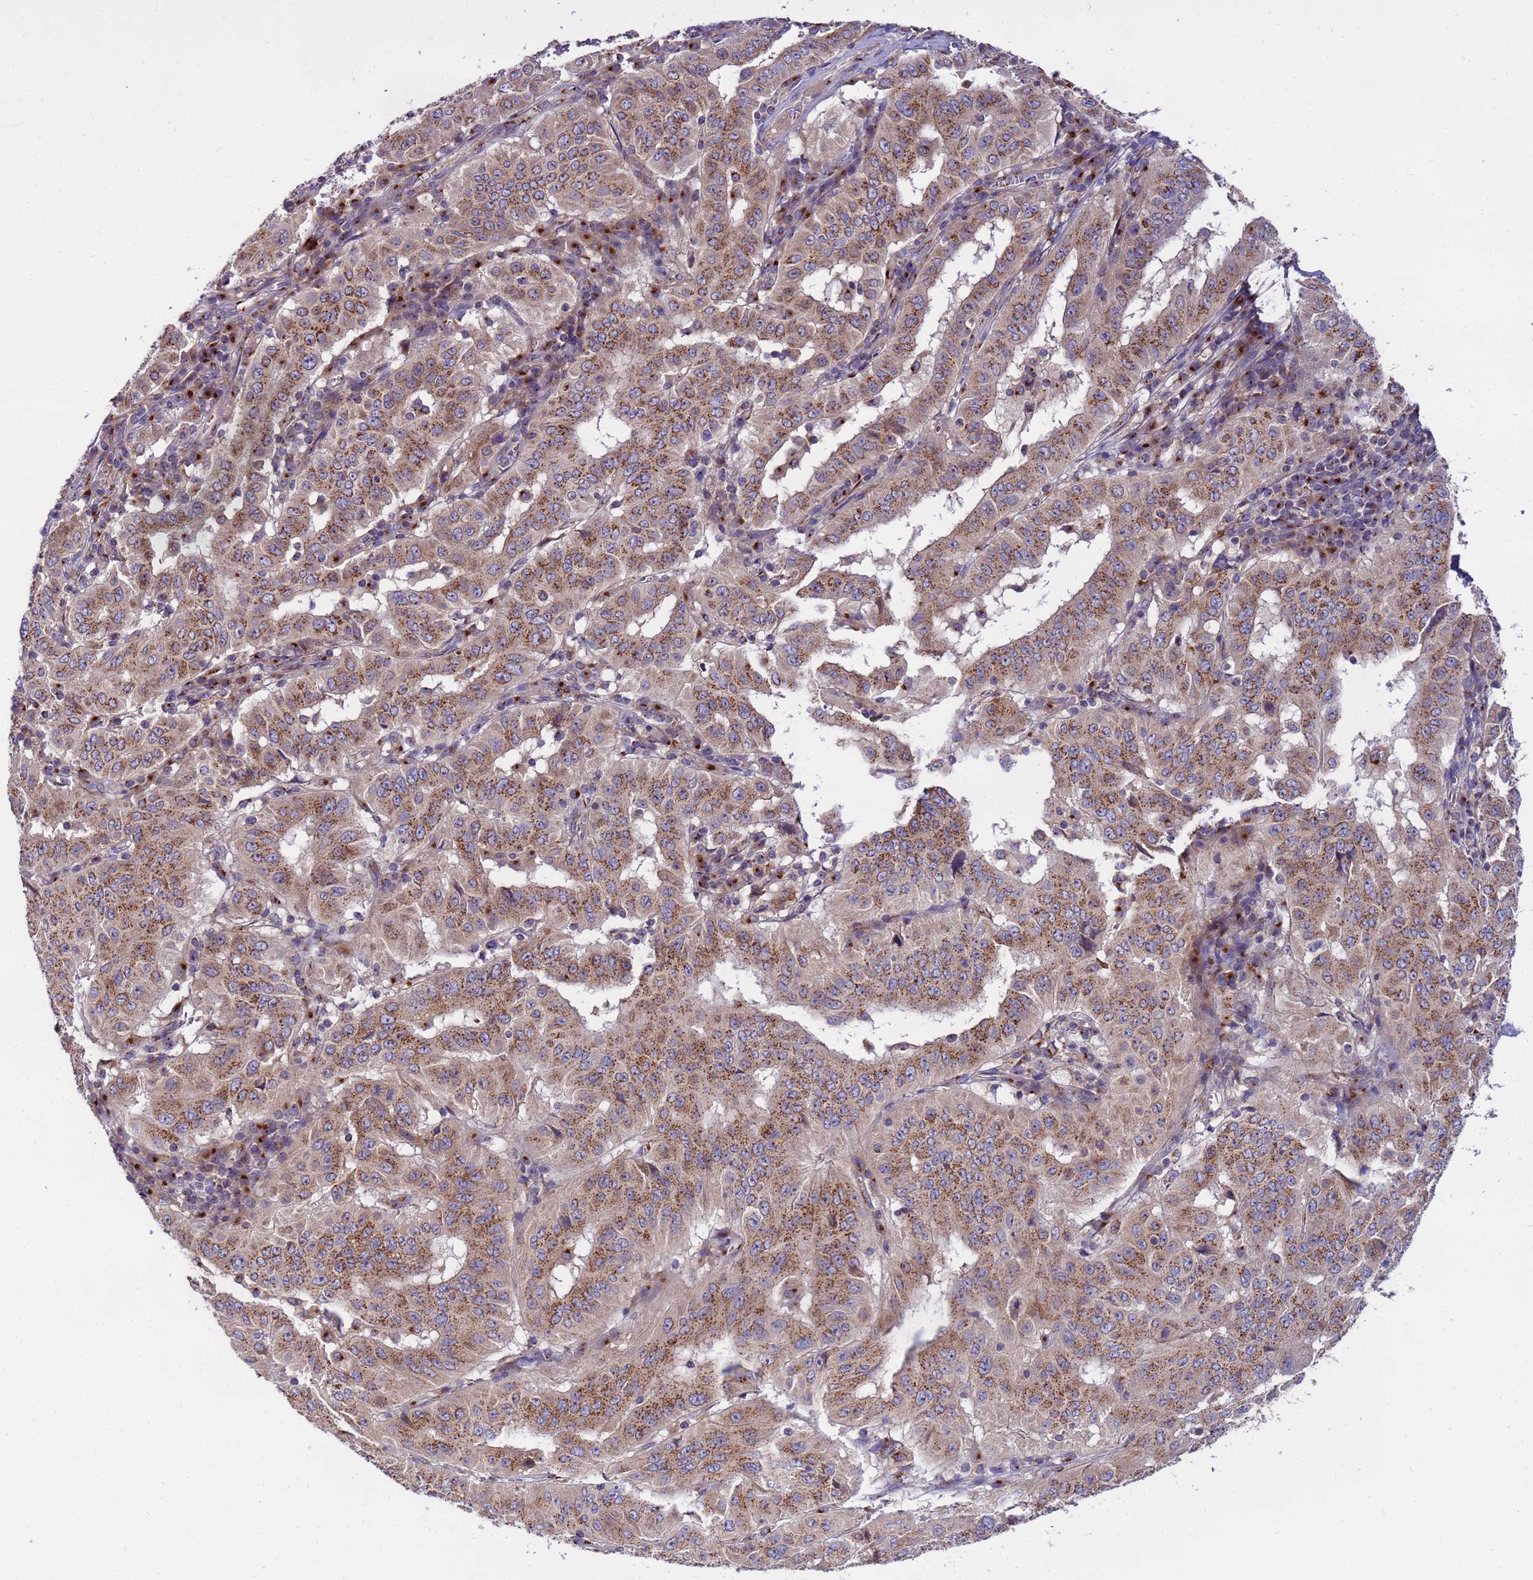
{"staining": {"intensity": "moderate", "quantity": ">75%", "location": "cytoplasmic/membranous"}, "tissue": "pancreatic cancer", "cell_type": "Tumor cells", "image_type": "cancer", "snomed": [{"axis": "morphology", "description": "Adenocarcinoma, NOS"}, {"axis": "topography", "description": "Pancreas"}], "caption": "DAB immunohistochemical staining of pancreatic cancer shows moderate cytoplasmic/membranous protein positivity in approximately >75% of tumor cells. (Stains: DAB (3,3'-diaminobenzidine) in brown, nuclei in blue, Microscopy: brightfield microscopy at high magnification).", "gene": "HPS3", "patient": {"sex": "male", "age": 63}}